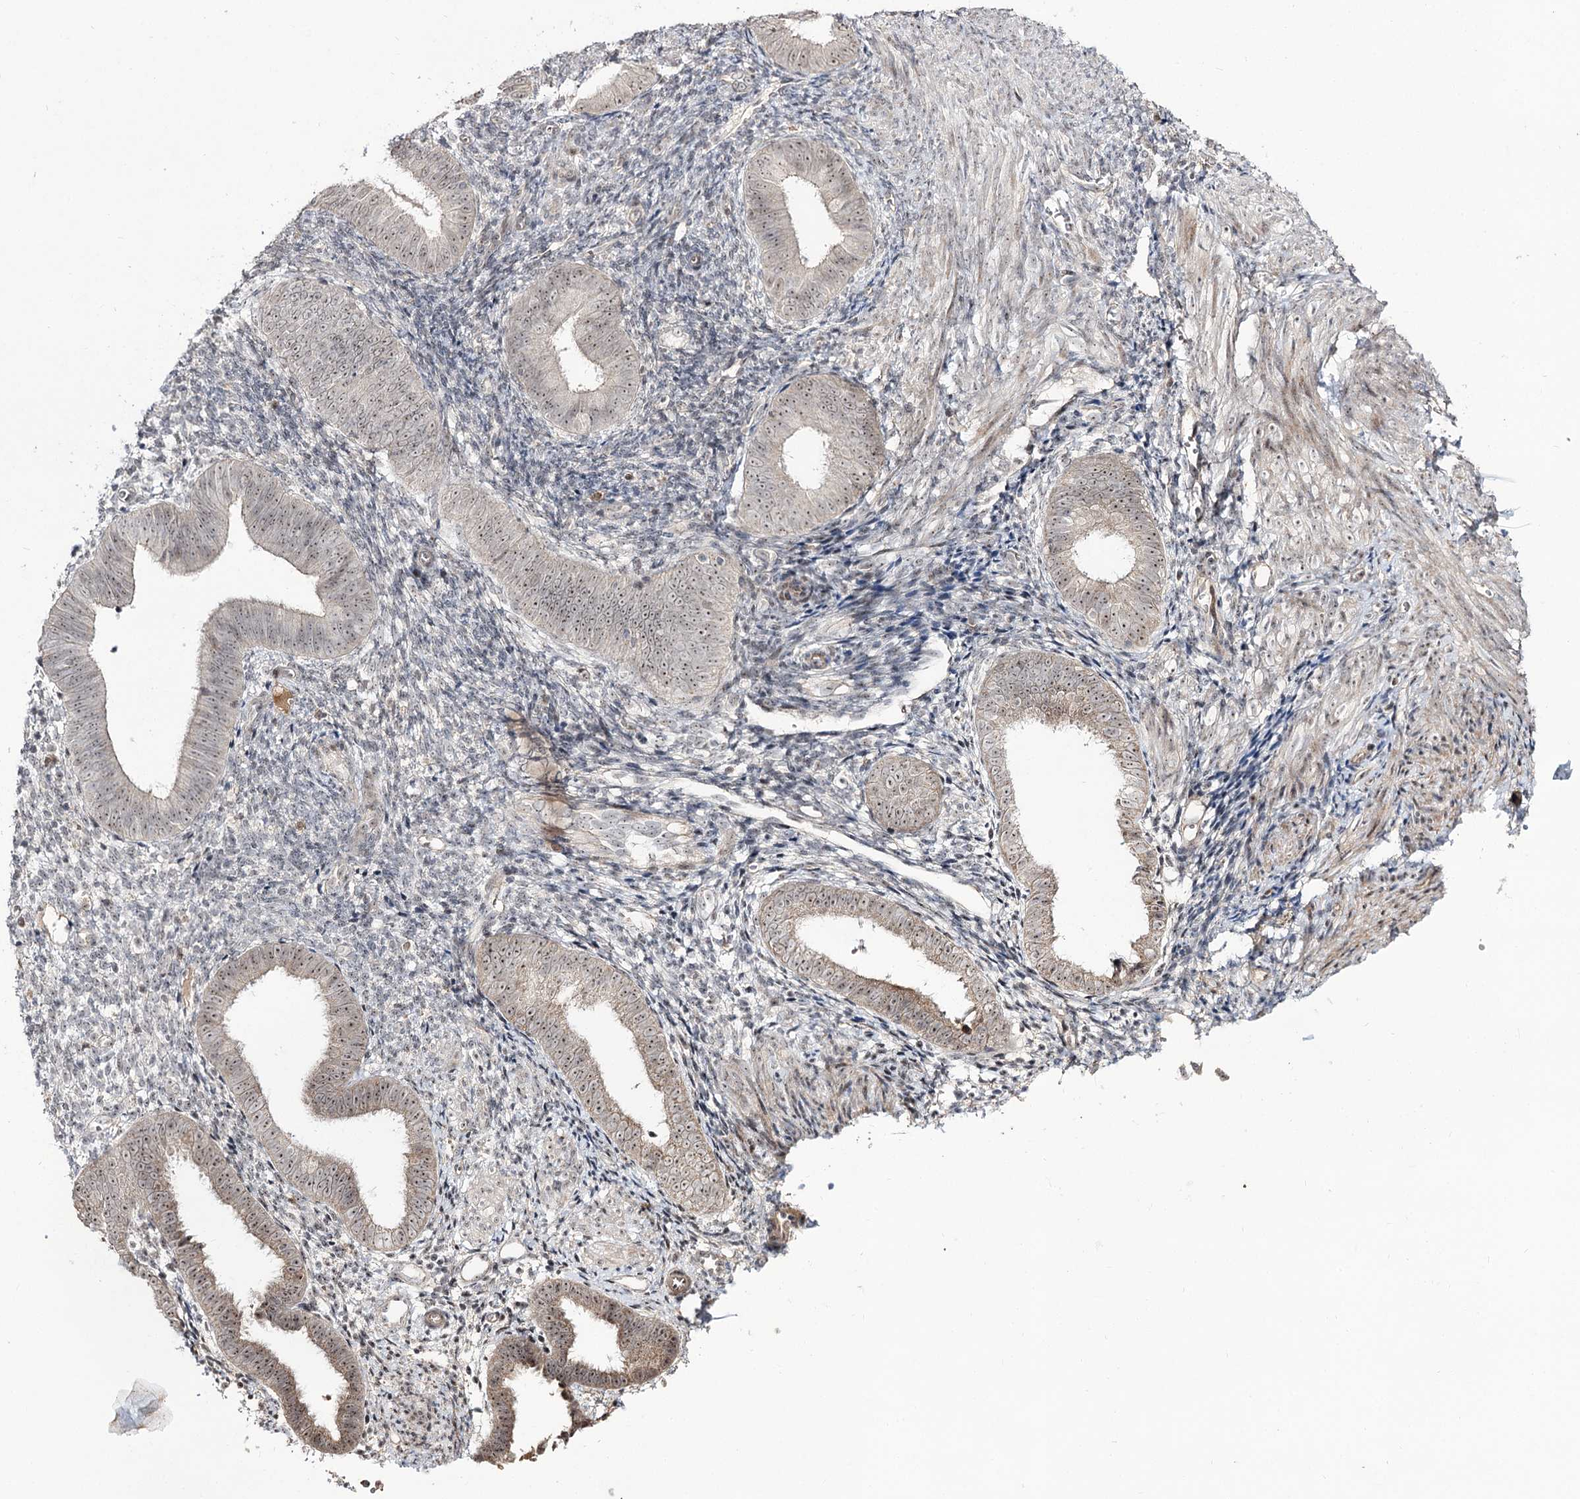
{"staining": {"intensity": "weak", "quantity": "<25%", "location": "nuclear"}, "tissue": "endometrium", "cell_type": "Cells in endometrial stroma", "image_type": "normal", "snomed": [{"axis": "morphology", "description": "Normal tissue, NOS"}, {"axis": "topography", "description": "Uterus"}, {"axis": "topography", "description": "Endometrium"}], "caption": "IHC micrograph of benign endometrium: human endometrium stained with DAB (3,3'-diaminobenzidine) demonstrates no significant protein staining in cells in endometrial stroma. (Brightfield microscopy of DAB IHC at high magnification).", "gene": "RRP9", "patient": {"sex": "female", "age": 48}}